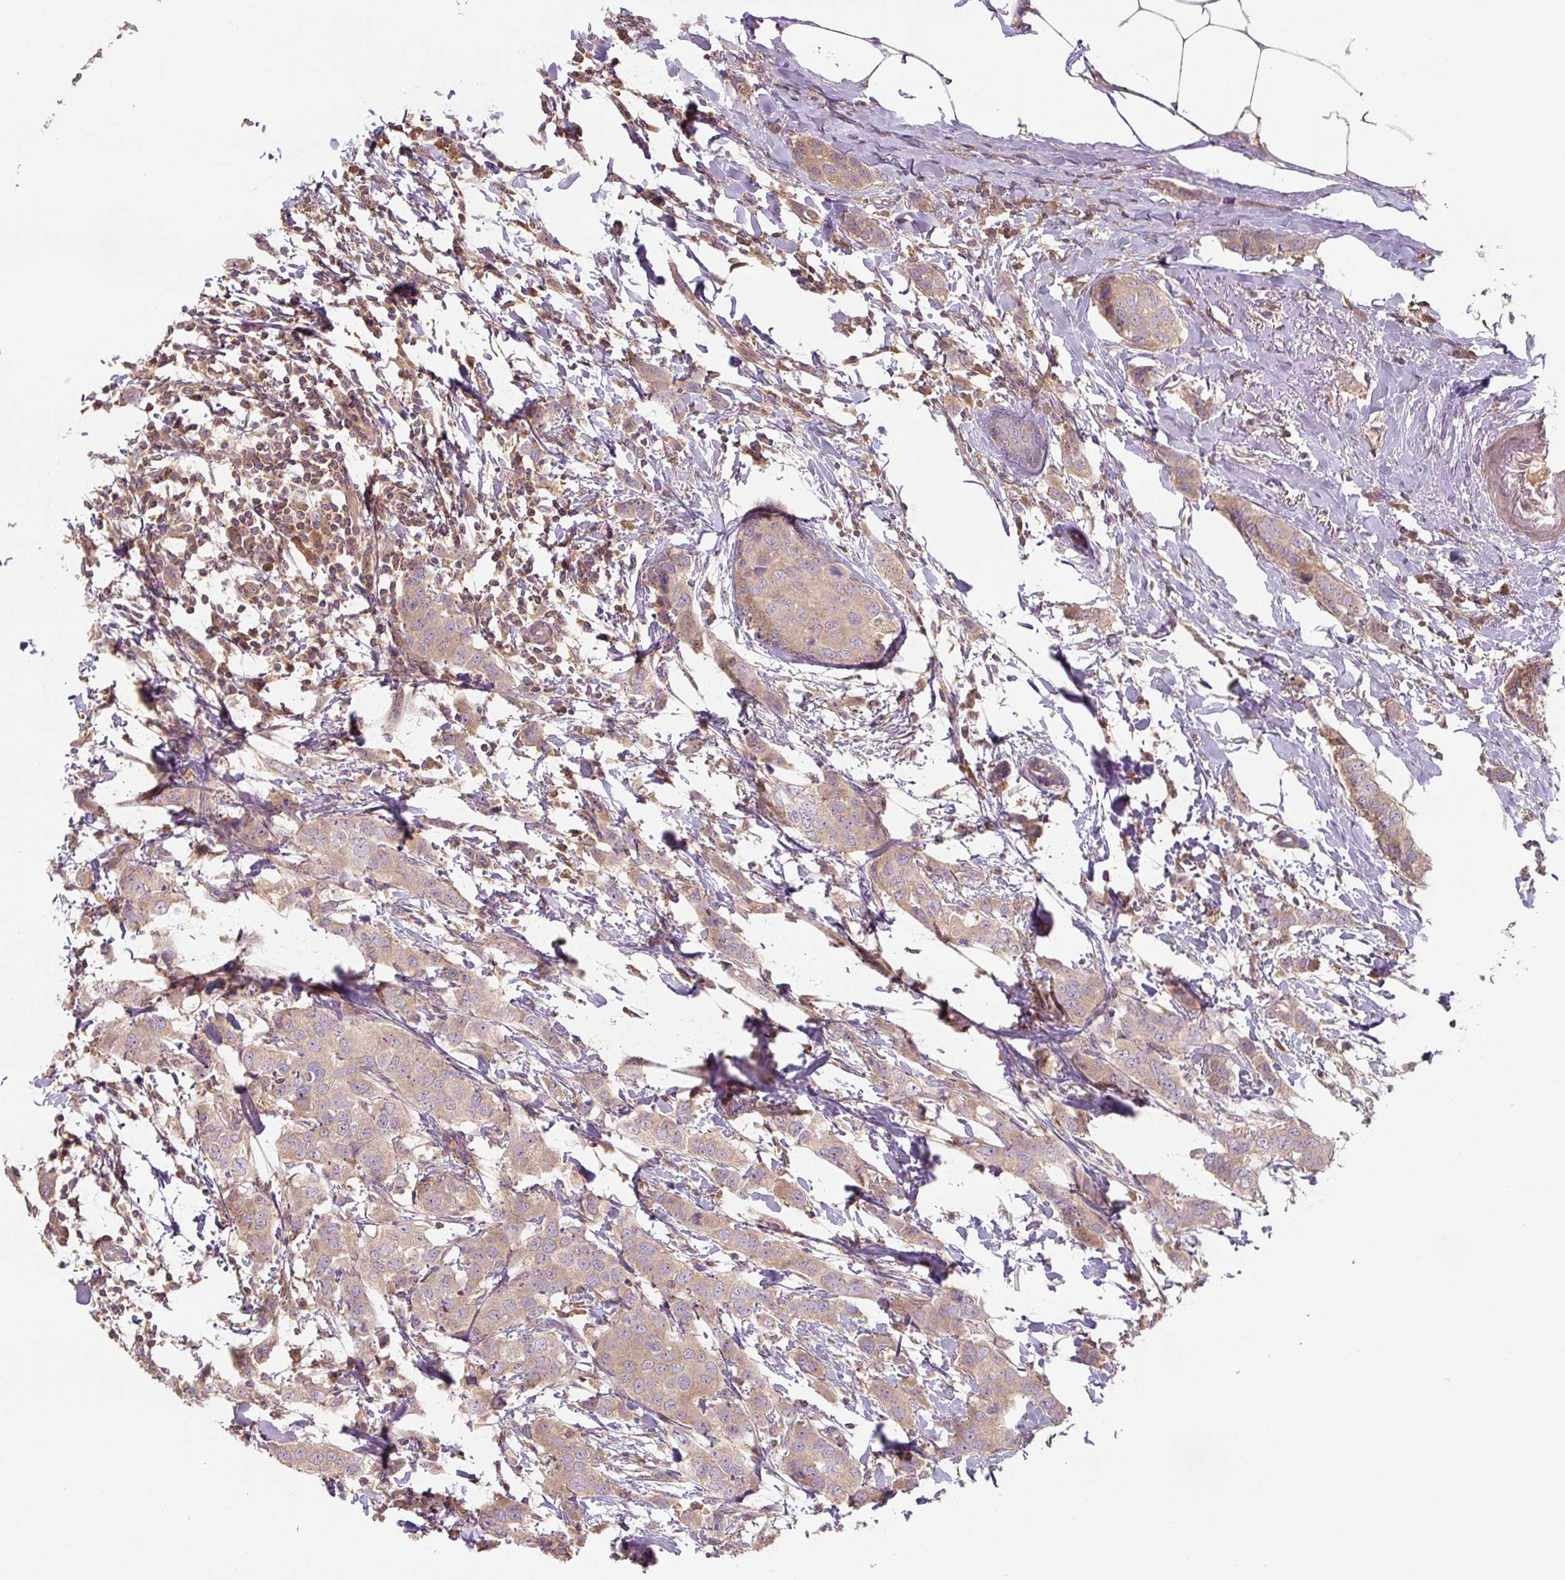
{"staining": {"intensity": "moderate", "quantity": "25%-75%", "location": "cytoplasmic/membranous"}, "tissue": "breast cancer", "cell_type": "Tumor cells", "image_type": "cancer", "snomed": [{"axis": "morphology", "description": "Duct carcinoma"}, {"axis": "topography", "description": "Breast"}], "caption": "About 25%-75% of tumor cells in infiltrating ductal carcinoma (breast) show moderate cytoplasmic/membranous protein expression as visualized by brown immunohistochemical staining.", "gene": "C2orf73", "patient": {"sex": "female", "age": 50}}